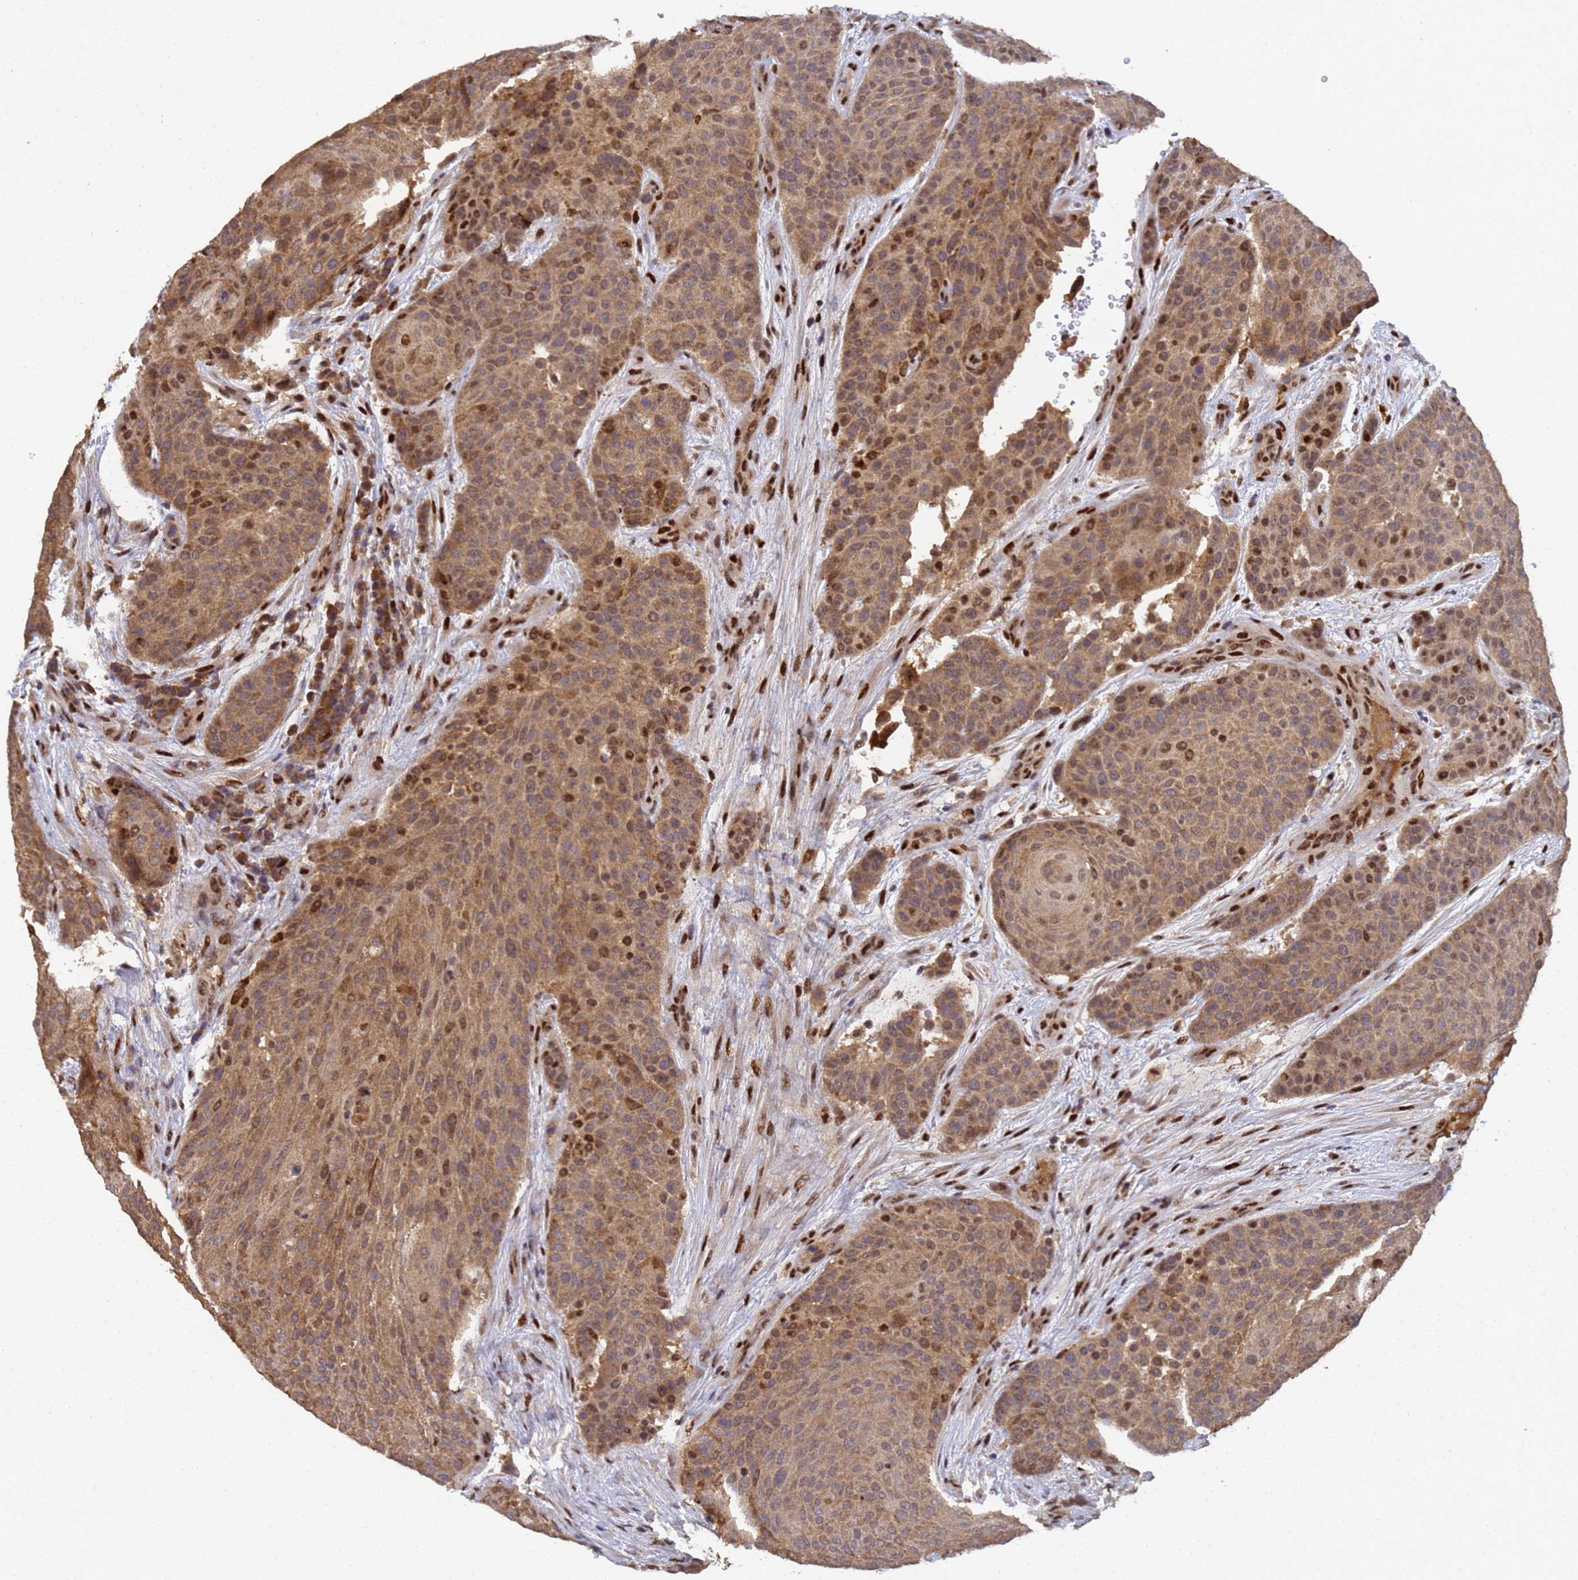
{"staining": {"intensity": "moderate", "quantity": ">75%", "location": "cytoplasmic/membranous,nuclear"}, "tissue": "urothelial cancer", "cell_type": "Tumor cells", "image_type": "cancer", "snomed": [{"axis": "morphology", "description": "Urothelial carcinoma, High grade"}, {"axis": "topography", "description": "Urinary bladder"}], "caption": "A photomicrograph of human urothelial carcinoma (high-grade) stained for a protein displays moderate cytoplasmic/membranous and nuclear brown staining in tumor cells.", "gene": "SECISBP2", "patient": {"sex": "female", "age": 63}}